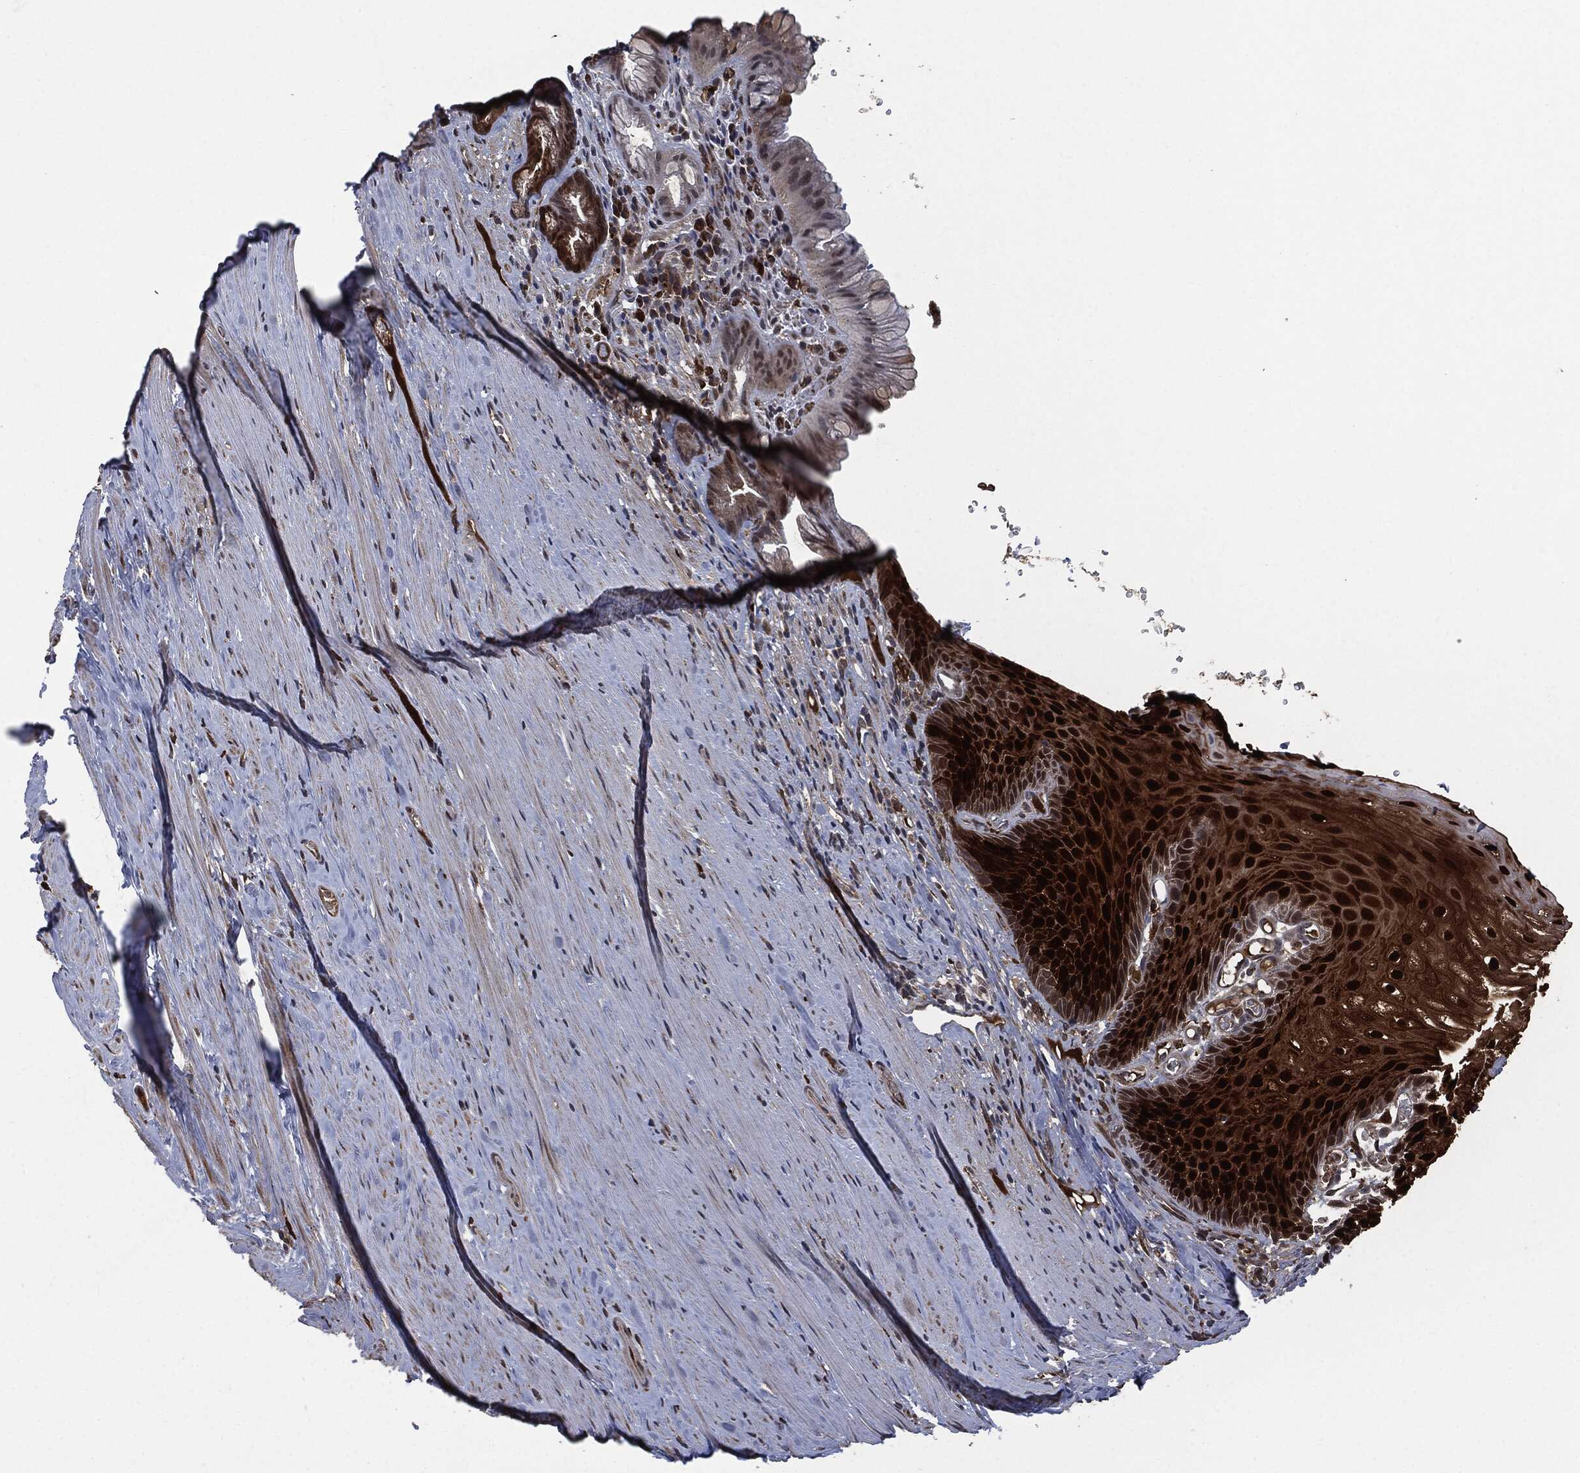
{"staining": {"intensity": "strong", "quantity": ">75%", "location": "cytoplasmic/membranous,nuclear"}, "tissue": "esophagus", "cell_type": "Squamous epithelial cells", "image_type": "normal", "snomed": [{"axis": "morphology", "description": "Normal tissue, NOS"}, {"axis": "topography", "description": "Esophagus"}], "caption": "DAB (3,3'-diaminobenzidine) immunohistochemical staining of benign human esophagus demonstrates strong cytoplasmic/membranous,nuclear protein expression in about >75% of squamous epithelial cells. The staining was performed using DAB, with brown indicating positive protein expression. Nuclei are stained blue with hematoxylin.", "gene": "CRABP2", "patient": {"sex": "male", "age": 64}}